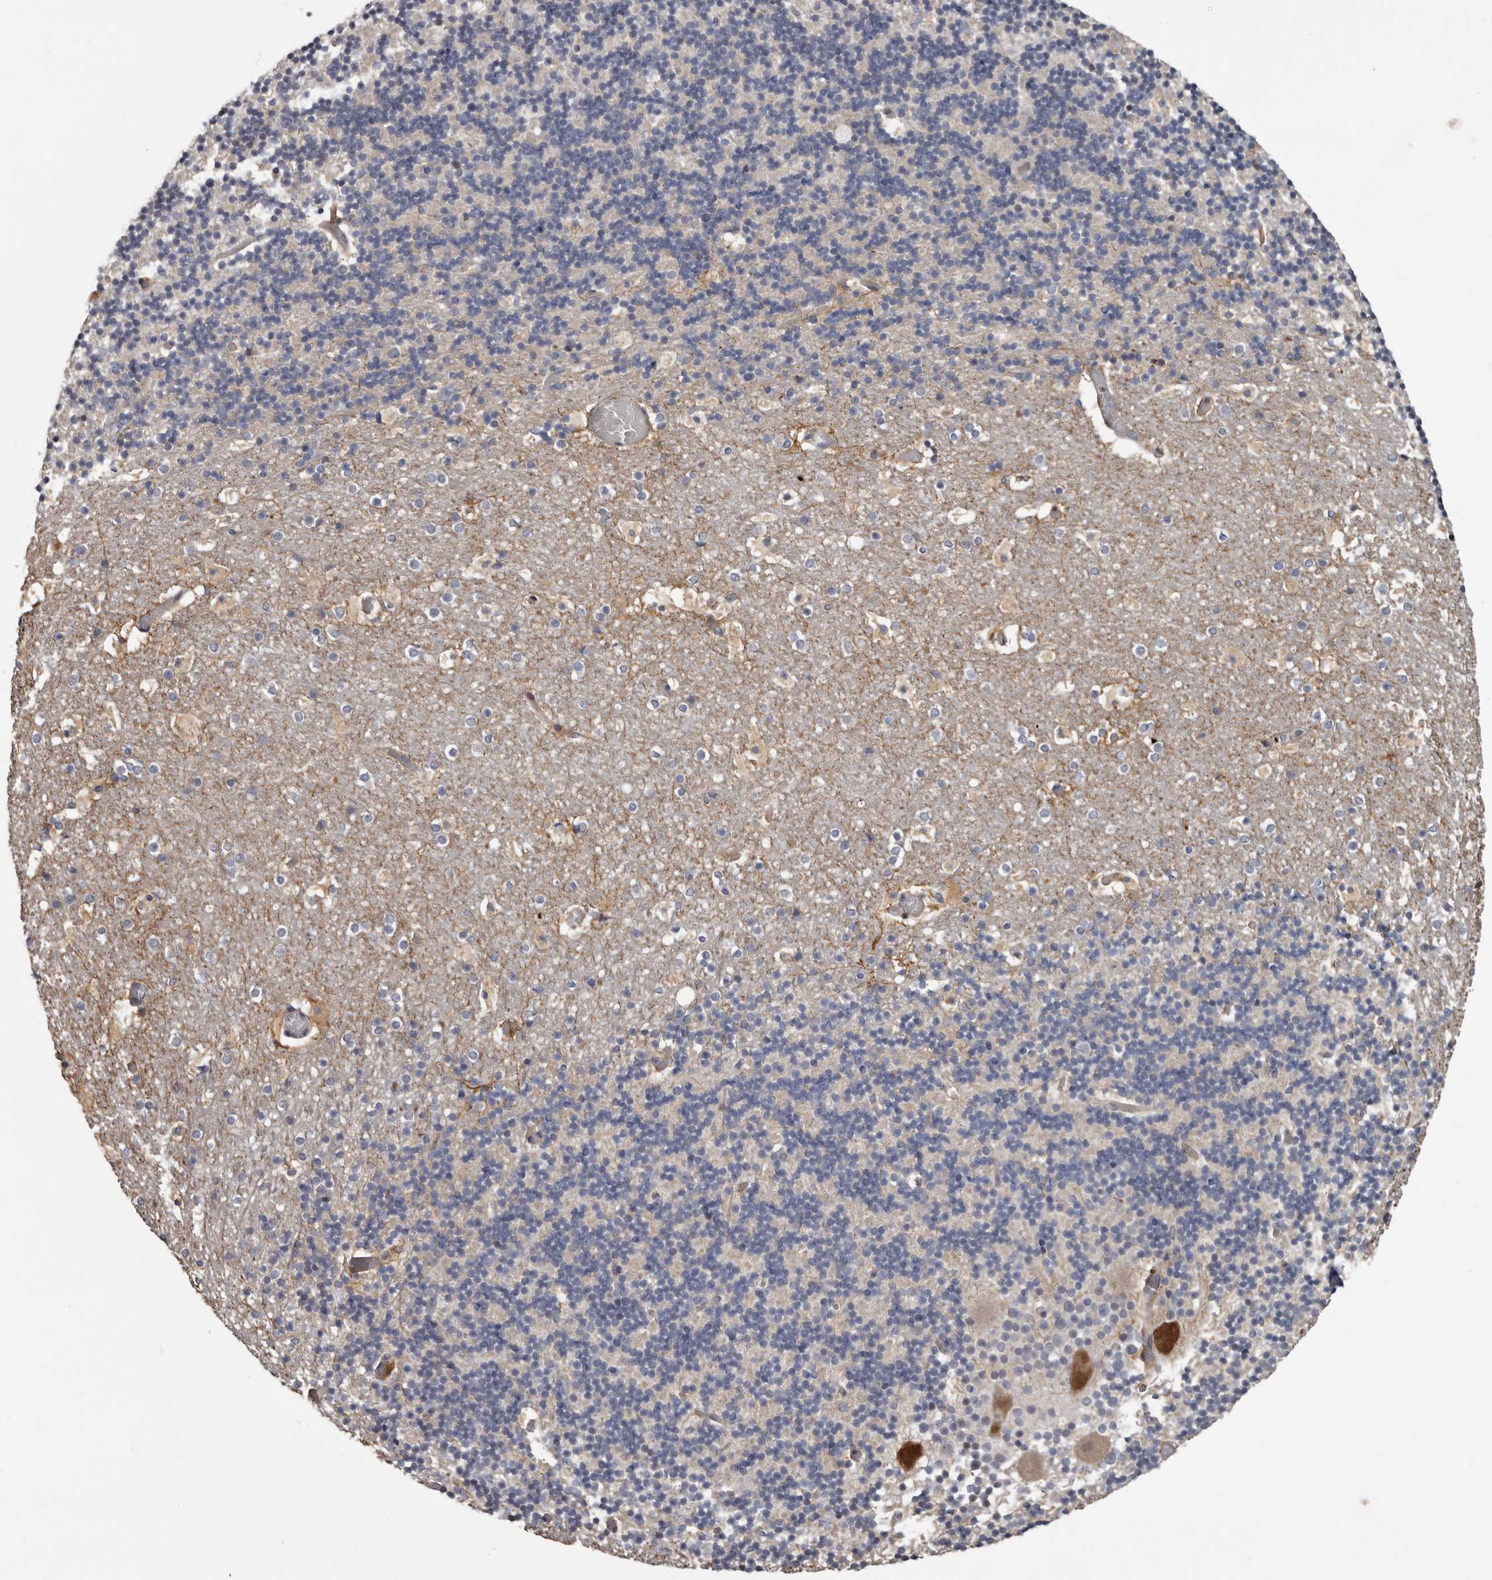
{"staining": {"intensity": "negative", "quantity": "none", "location": "none"}, "tissue": "cerebellum", "cell_type": "Cells in granular layer", "image_type": "normal", "snomed": [{"axis": "morphology", "description": "Normal tissue, NOS"}, {"axis": "topography", "description": "Cerebellum"}], "caption": "Cerebellum stained for a protein using immunohistochemistry reveals no staining cells in granular layer.", "gene": "FGFR4", "patient": {"sex": "male", "age": 57}}